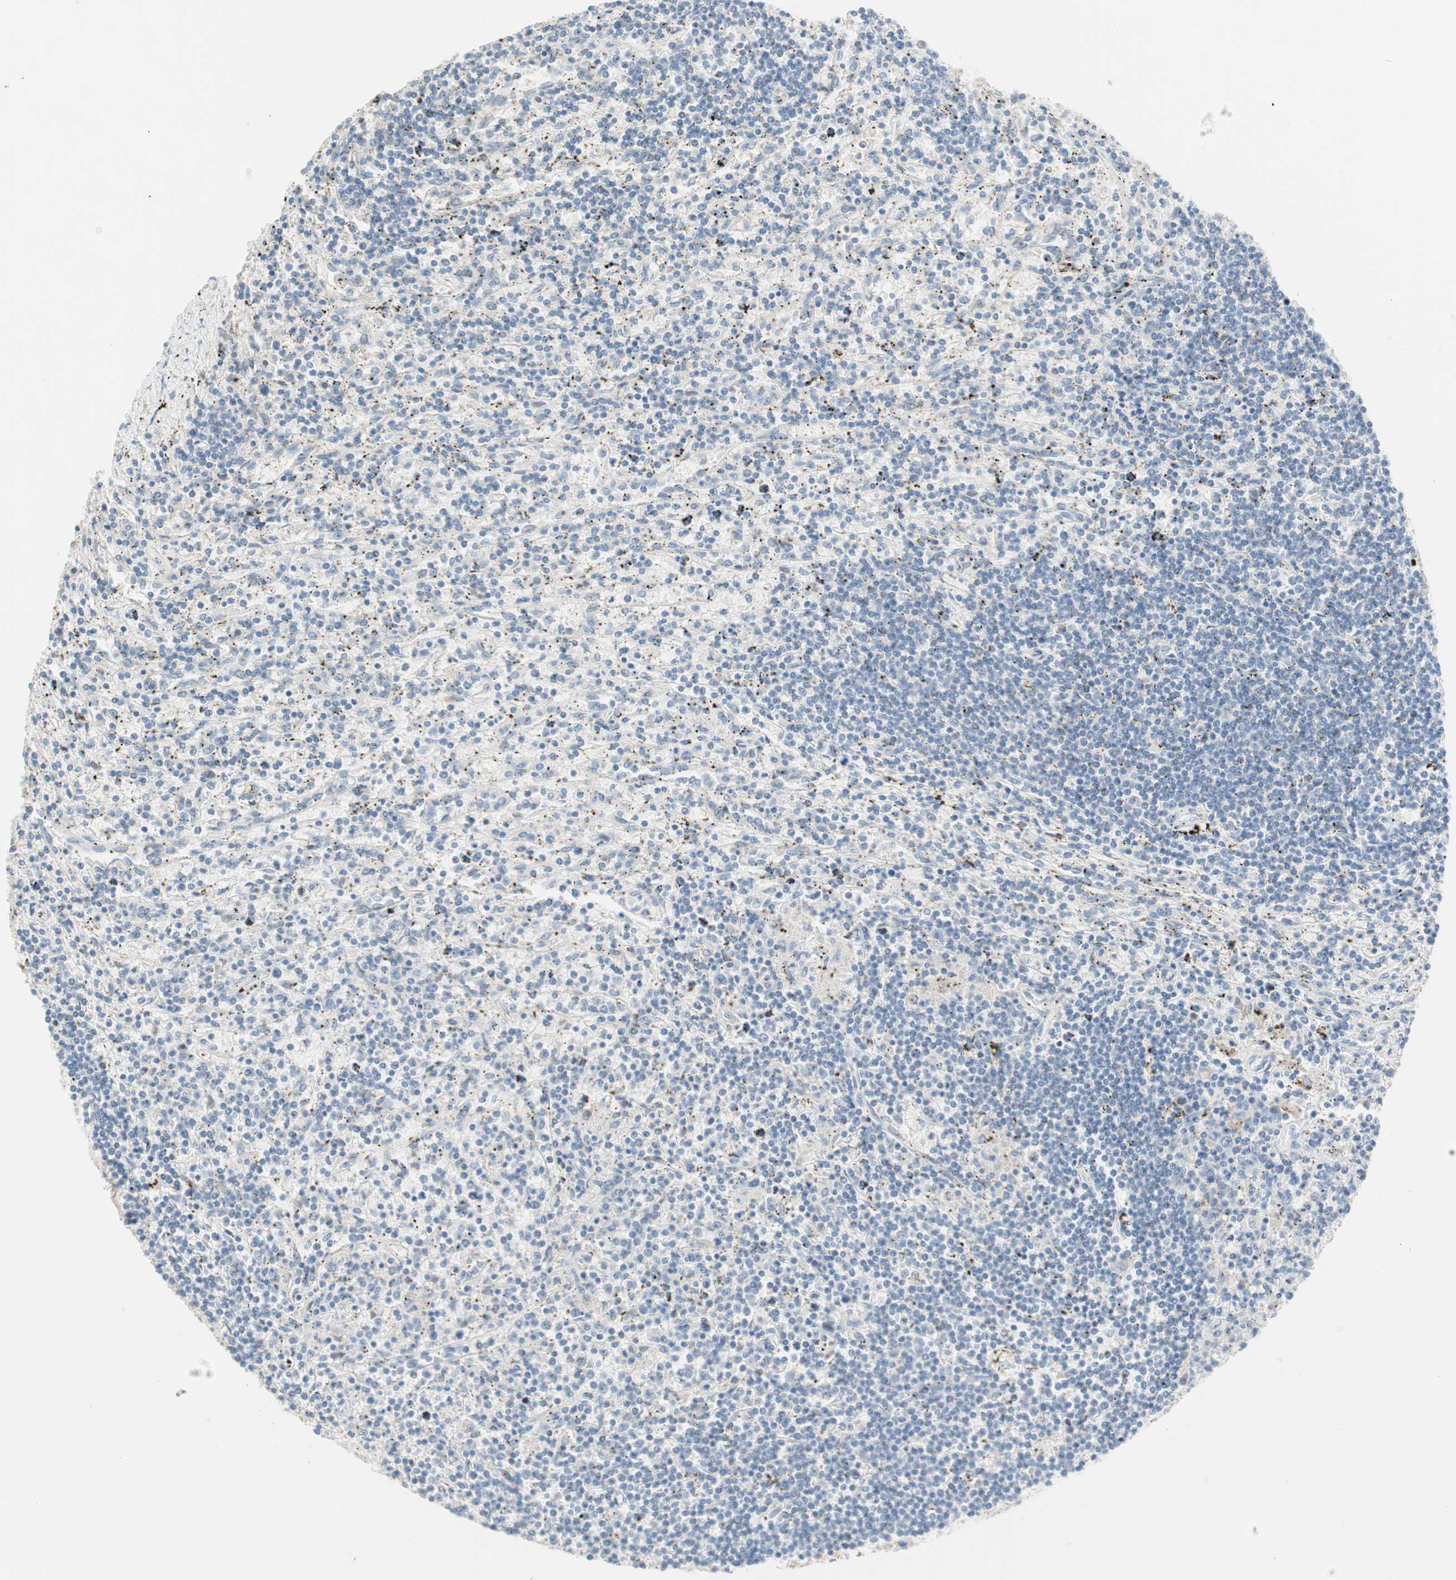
{"staining": {"intensity": "negative", "quantity": "none", "location": "none"}, "tissue": "lymphoma", "cell_type": "Tumor cells", "image_type": "cancer", "snomed": [{"axis": "morphology", "description": "Malignant lymphoma, non-Hodgkin's type, Low grade"}, {"axis": "topography", "description": "Spleen"}], "caption": "Immunohistochemistry of human malignant lymphoma, non-Hodgkin's type (low-grade) shows no positivity in tumor cells.", "gene": "PDZK1", "patient": {"sex": "male", "age": 76}}